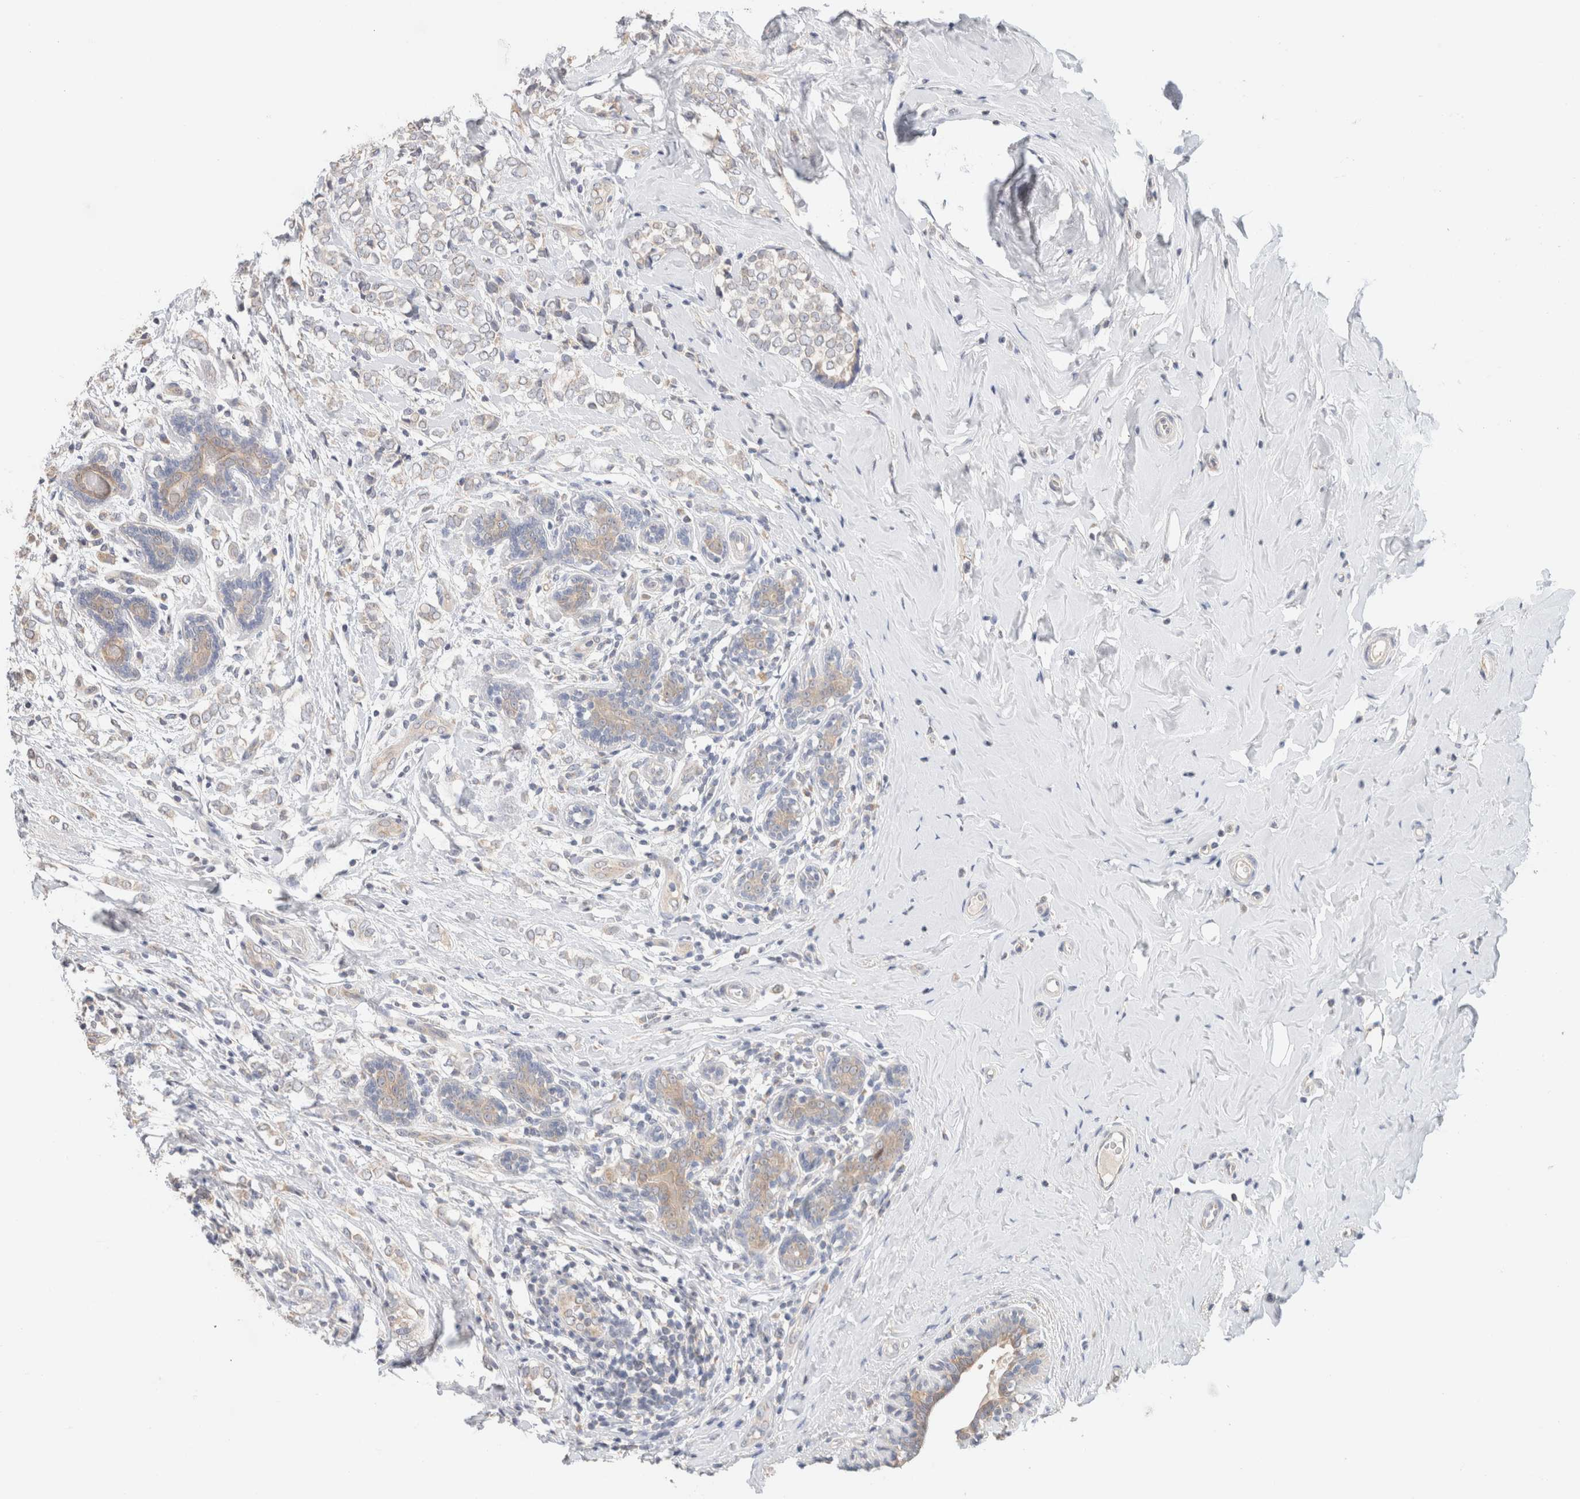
{"staining": {"intensity": "negative", "quantity": "none", "location": "none"}, "tissue": "breast cancer", "cell_type": "Tumor cells", "image_type": "cancer", "snomed": [{"axis": "morphology", "description": "Normal tissue, NOS"}, {"axis": "morphology", "description": "Lobular carcinoma"}, {"axis": "topography", "description": "Breast"}], "caption": "DAB immunohistochemical staining of lobular carcinoma (breast) exhibits no significant expression in tumor cells.", "gene": "CA13", "patient": {"sex": "female", "age": 47}}